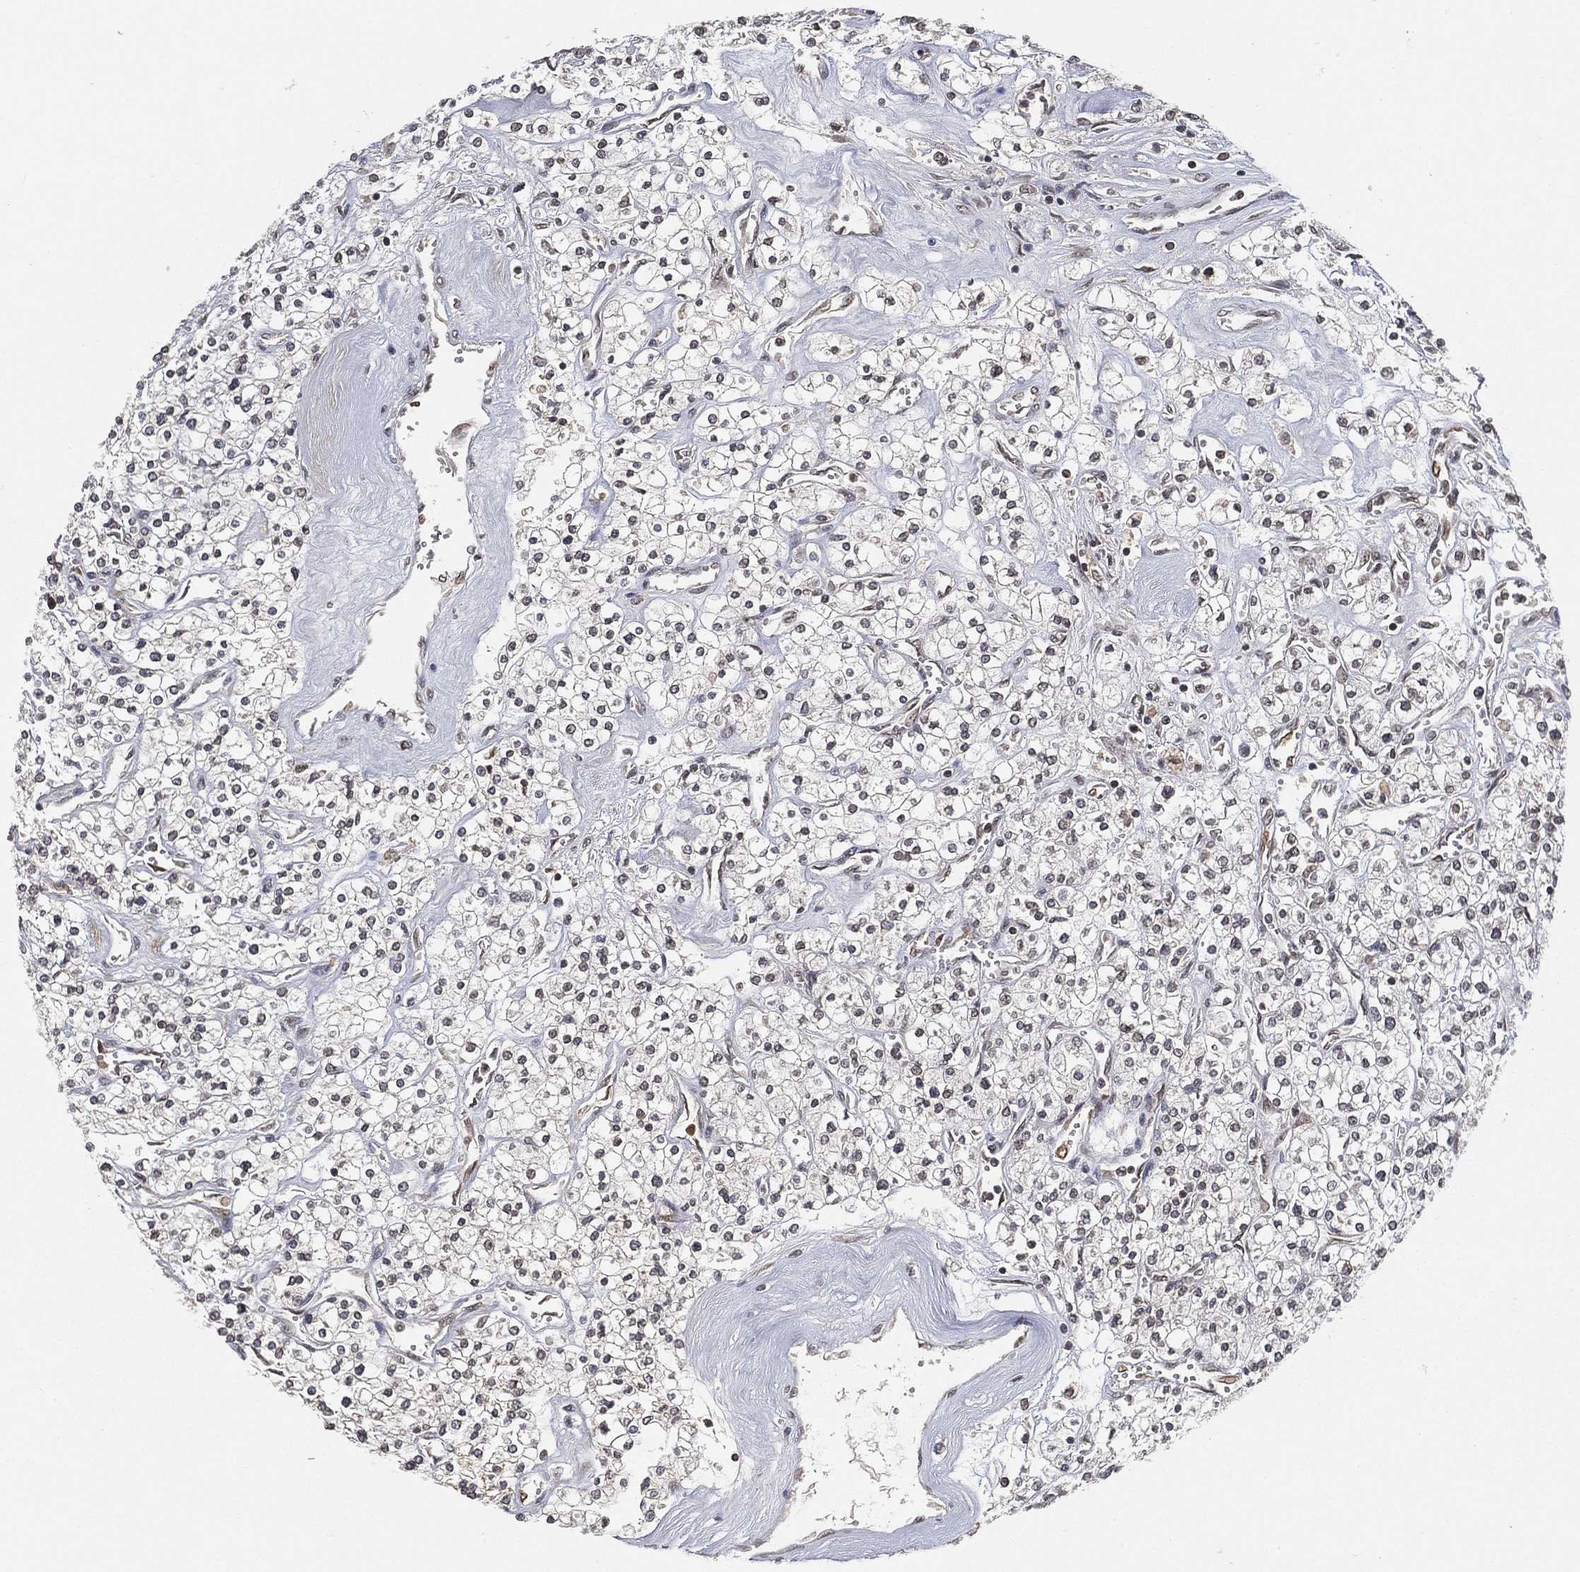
{"staining": {"intensity": "negative", "quantity": "none", "location": "none"}, "tissue": "renal cancer", "cell_type": "Tumor cells", "image_type": "cancer", "snomed": [{"axis": "morphology", "description": "Adenocarcinoma, NOS"}, {"axis": "topography", "description": "Kidney"}], "caption": "Immunohistochemistry histopathology image of human renal cancer stained for a protein (brown), which reveals no expression in tumor cells. (DAB (3,3'-diaminobenzidine) IHC, high magnification).", "gene": "UBA5", "patient": {"sex": "male", "age": 80}}